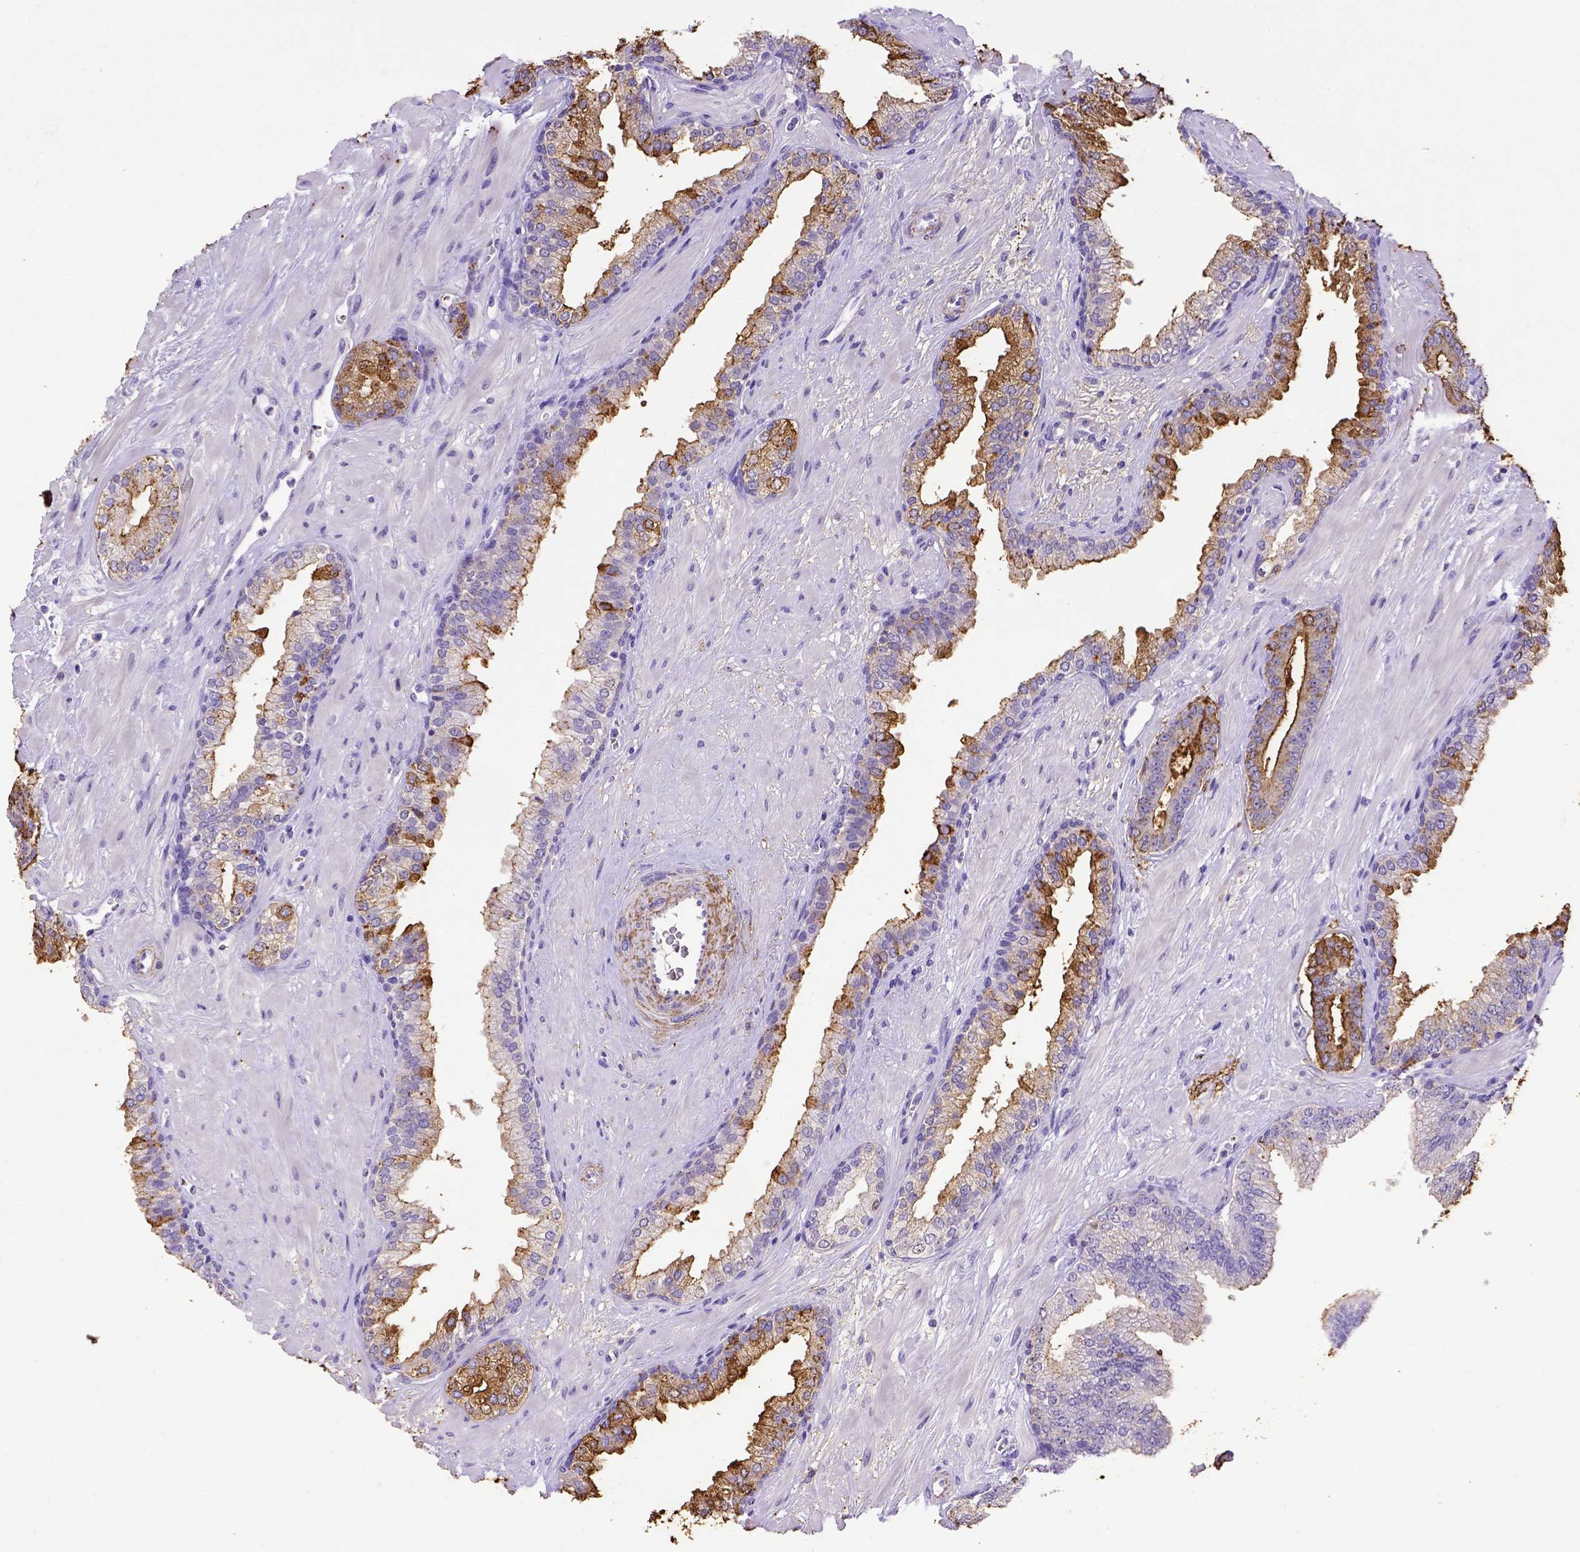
{"staining": {"intensity": "moderate", "quantity": ">75%", "location": "cytoplasmic/membranous"}, "tissue": "prostate cancer", "cell_type": "Tumor cells", "image_type": "cancer", "snomed": [{"axis": "morphology", "description": "Adenocarcinoma, Low grade"}, {"axis": "topography", "description": "Prostate"}], "caption": "Prostate cancer (low-grade adenocarcinoma) was stained to show a protein in brown. There is medium levels of moderate cytoplasmic/membranous positivity in about >75% of tumor cells.", "gene": "B3GAT1", "patient": {"sex": "male", "age": 61}}